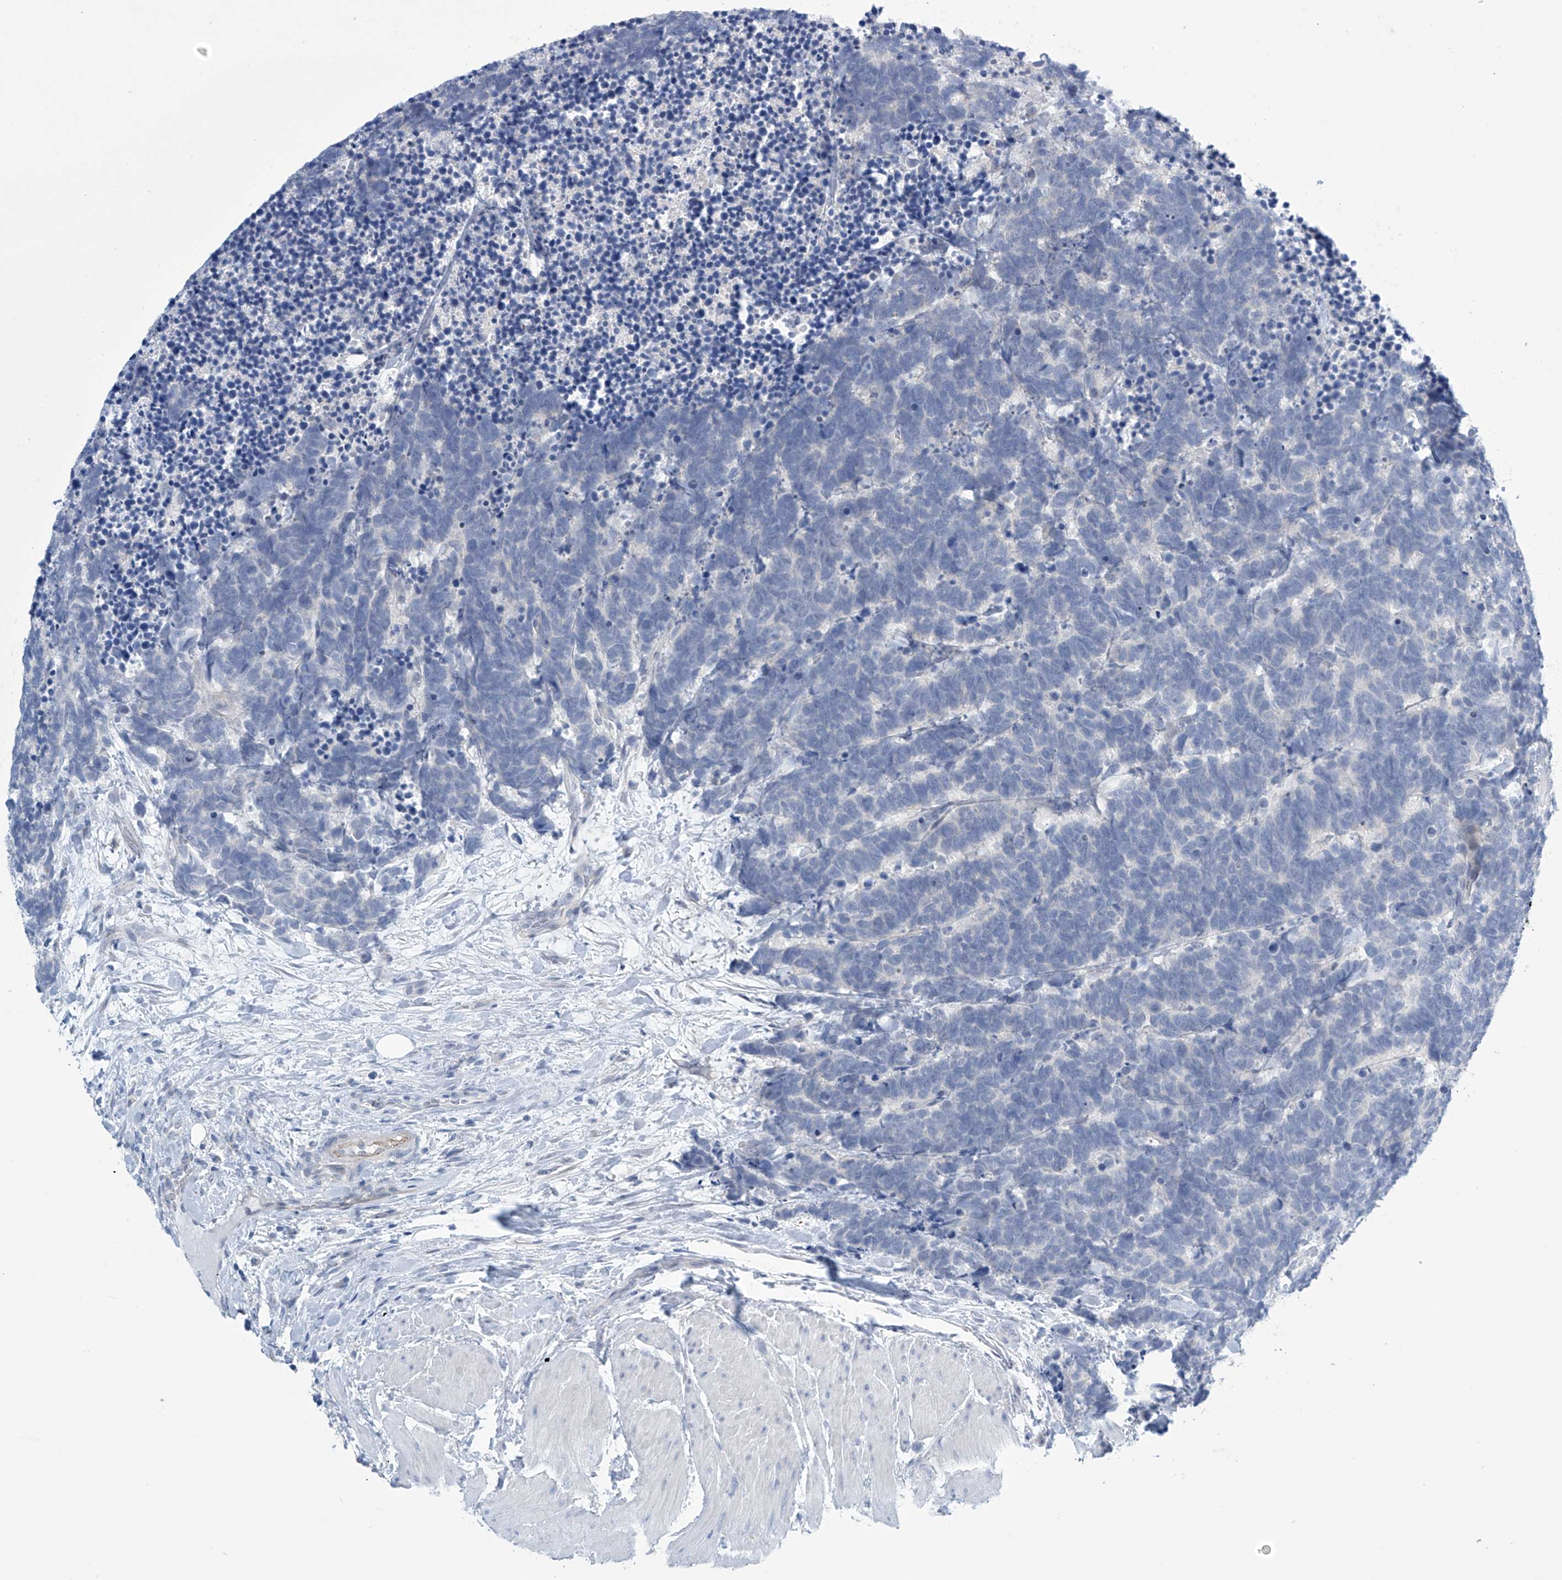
{"staining": {"intensity": "negative", "quantity": "none", "location": "none"}, "tissue": "carcinoid", "cell_type": "Tumor cells", "image_type": "cancer", "snomed": [{"axis": "morphology", "description": "Carcinoma, NOS"}, {"axis": "morphology", "description": "Carcinoid, malignant, NOS"}, {"axis": "topography", "description": "Urinary bladder"}], "caption": "High magnification brightfield microscopy of carcinoid (malignant) stained with DAB (3,3'-diaminobenzidine) (brown) and counterstained with hematoxylin (blue): tumor cells show no significant expression.", "gene": "SLC35A5", "patient": {"sex": "male", "age": 57}}